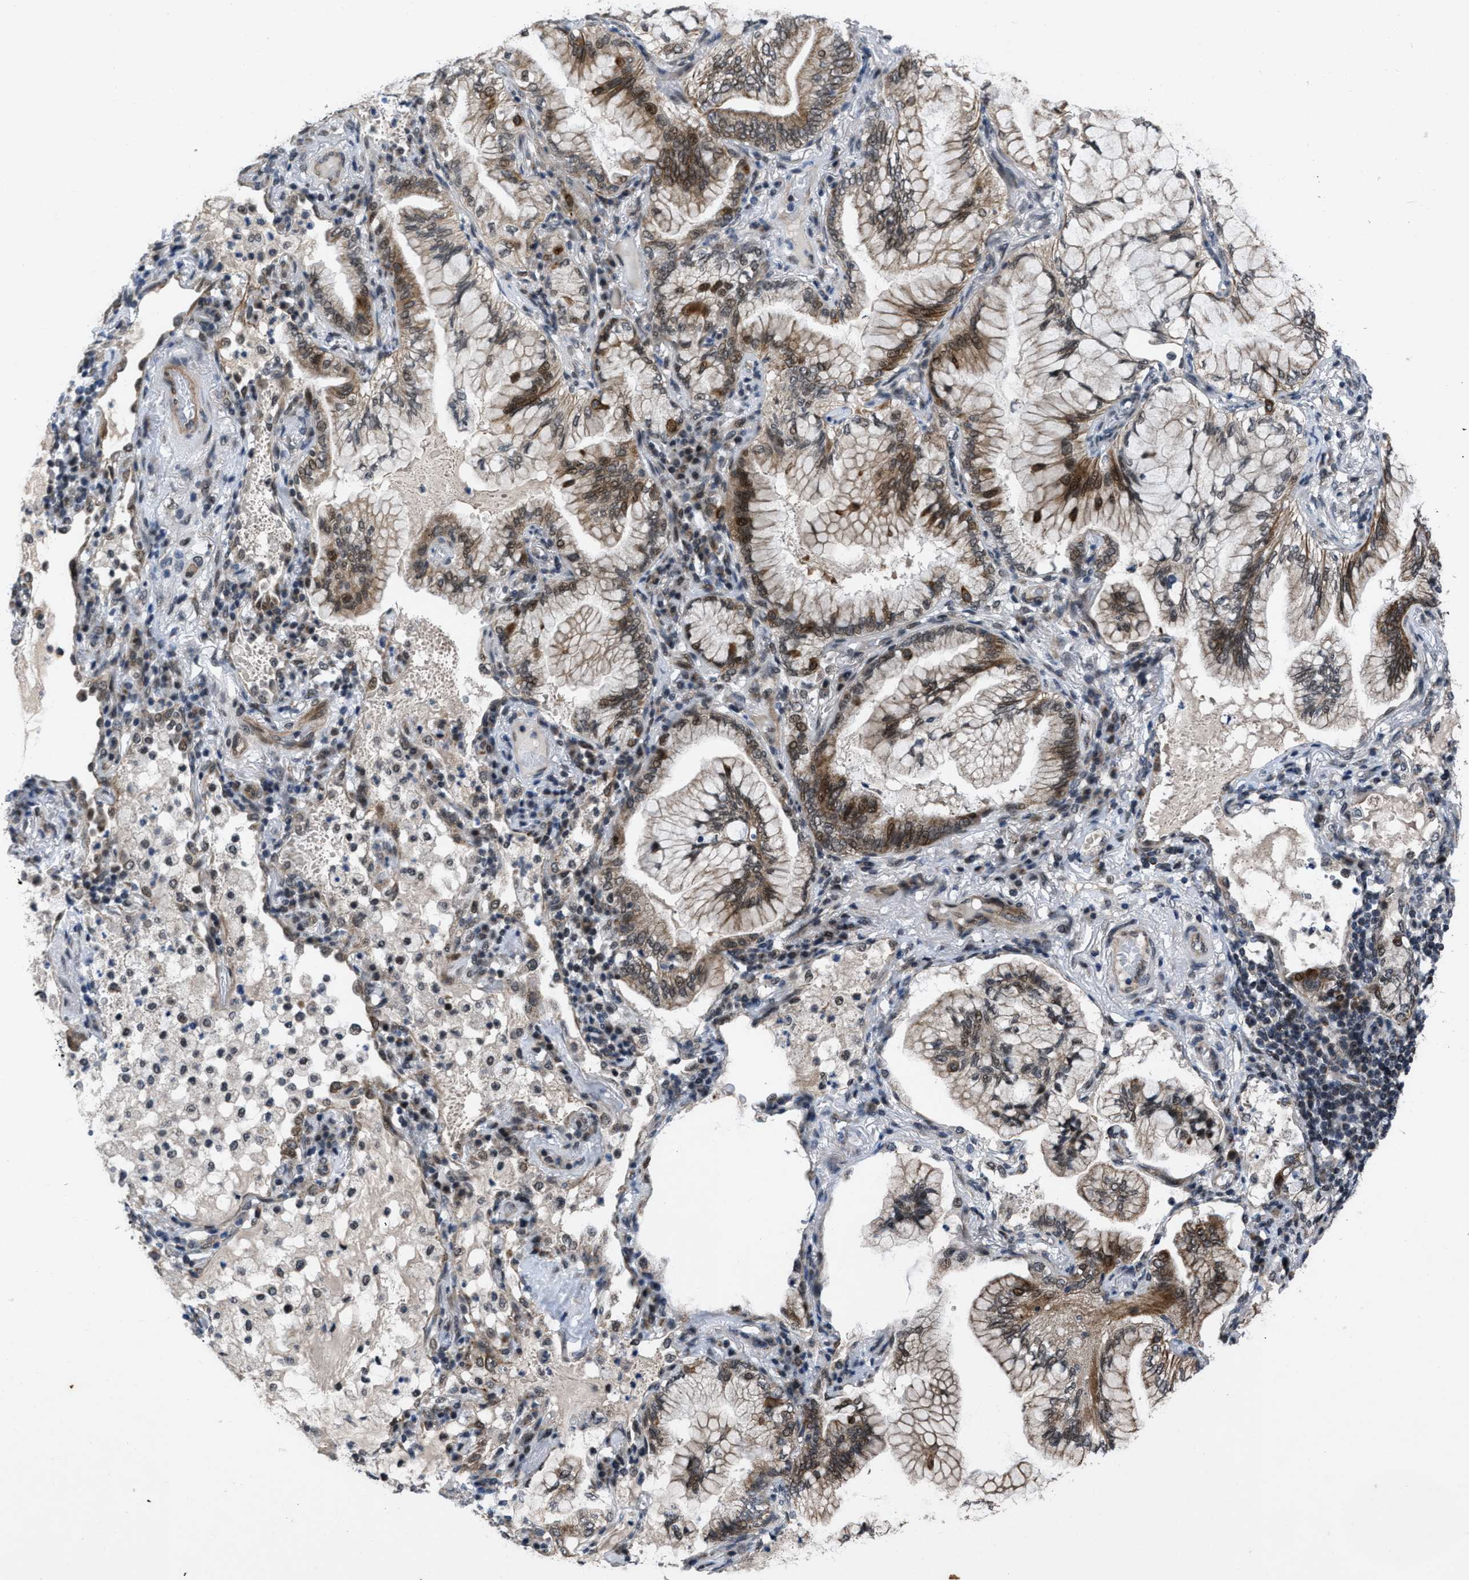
{"staining": {"intensity": "moderate", "quantity": "25%-75%", "location": "cytoplasmic/membranous,nuclear"}, "tissue": "lung cancer", "cell_type": "Tumor cells", "image_type": "cancer", "snomed": [{"axis": "morphology", "description": "Adenocarcinoma, NOS"}, {"axis": "topography", "description": "Lung"}], "caption": "Protein staining by immunohistochemistry reveals moderate cytoplasmic/membranous and nuclear expression in approximately 25%-75% of tumor cells in lung adenocarcinoma.", "gene": "ZNHIT1", "patient": {"sex": "female", "age": 70}}